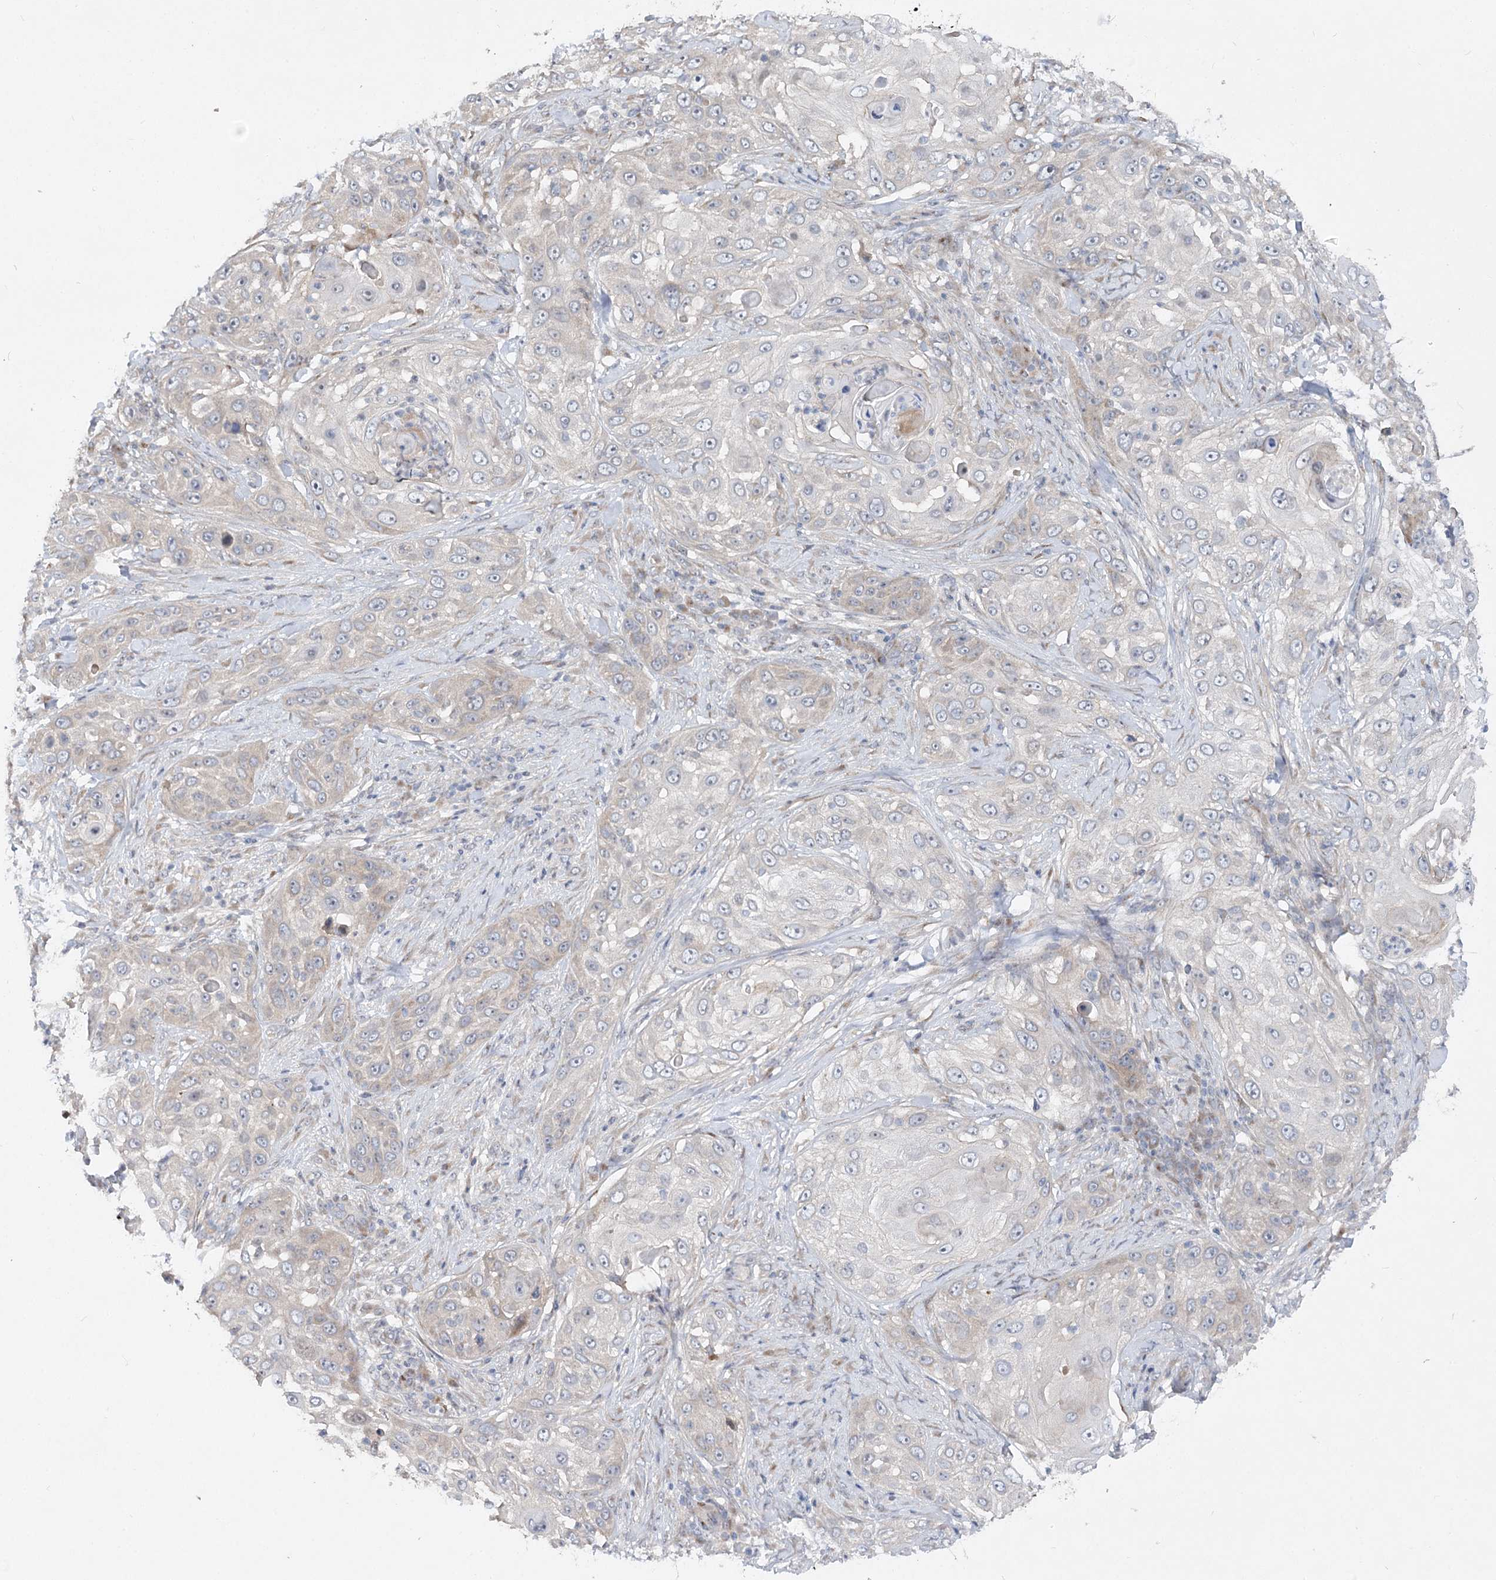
{"staining": {"intensity": "negative", "quantity": "none", "location": "none"}, "tissue": "skin cancer", "cell_type": "Tumor cells", "image_type": "cancer", "snomed": [{"axis": "morphology", "description": "Squamous cell carcinoma, NOS"}, {"axis": "topography", "description": "Skin"}], "caption": "IHC of skin cancer demonstrates no expression in tumor cells.", "gene": "FGF19", "patient": {"sex": "female", "age": 44}}